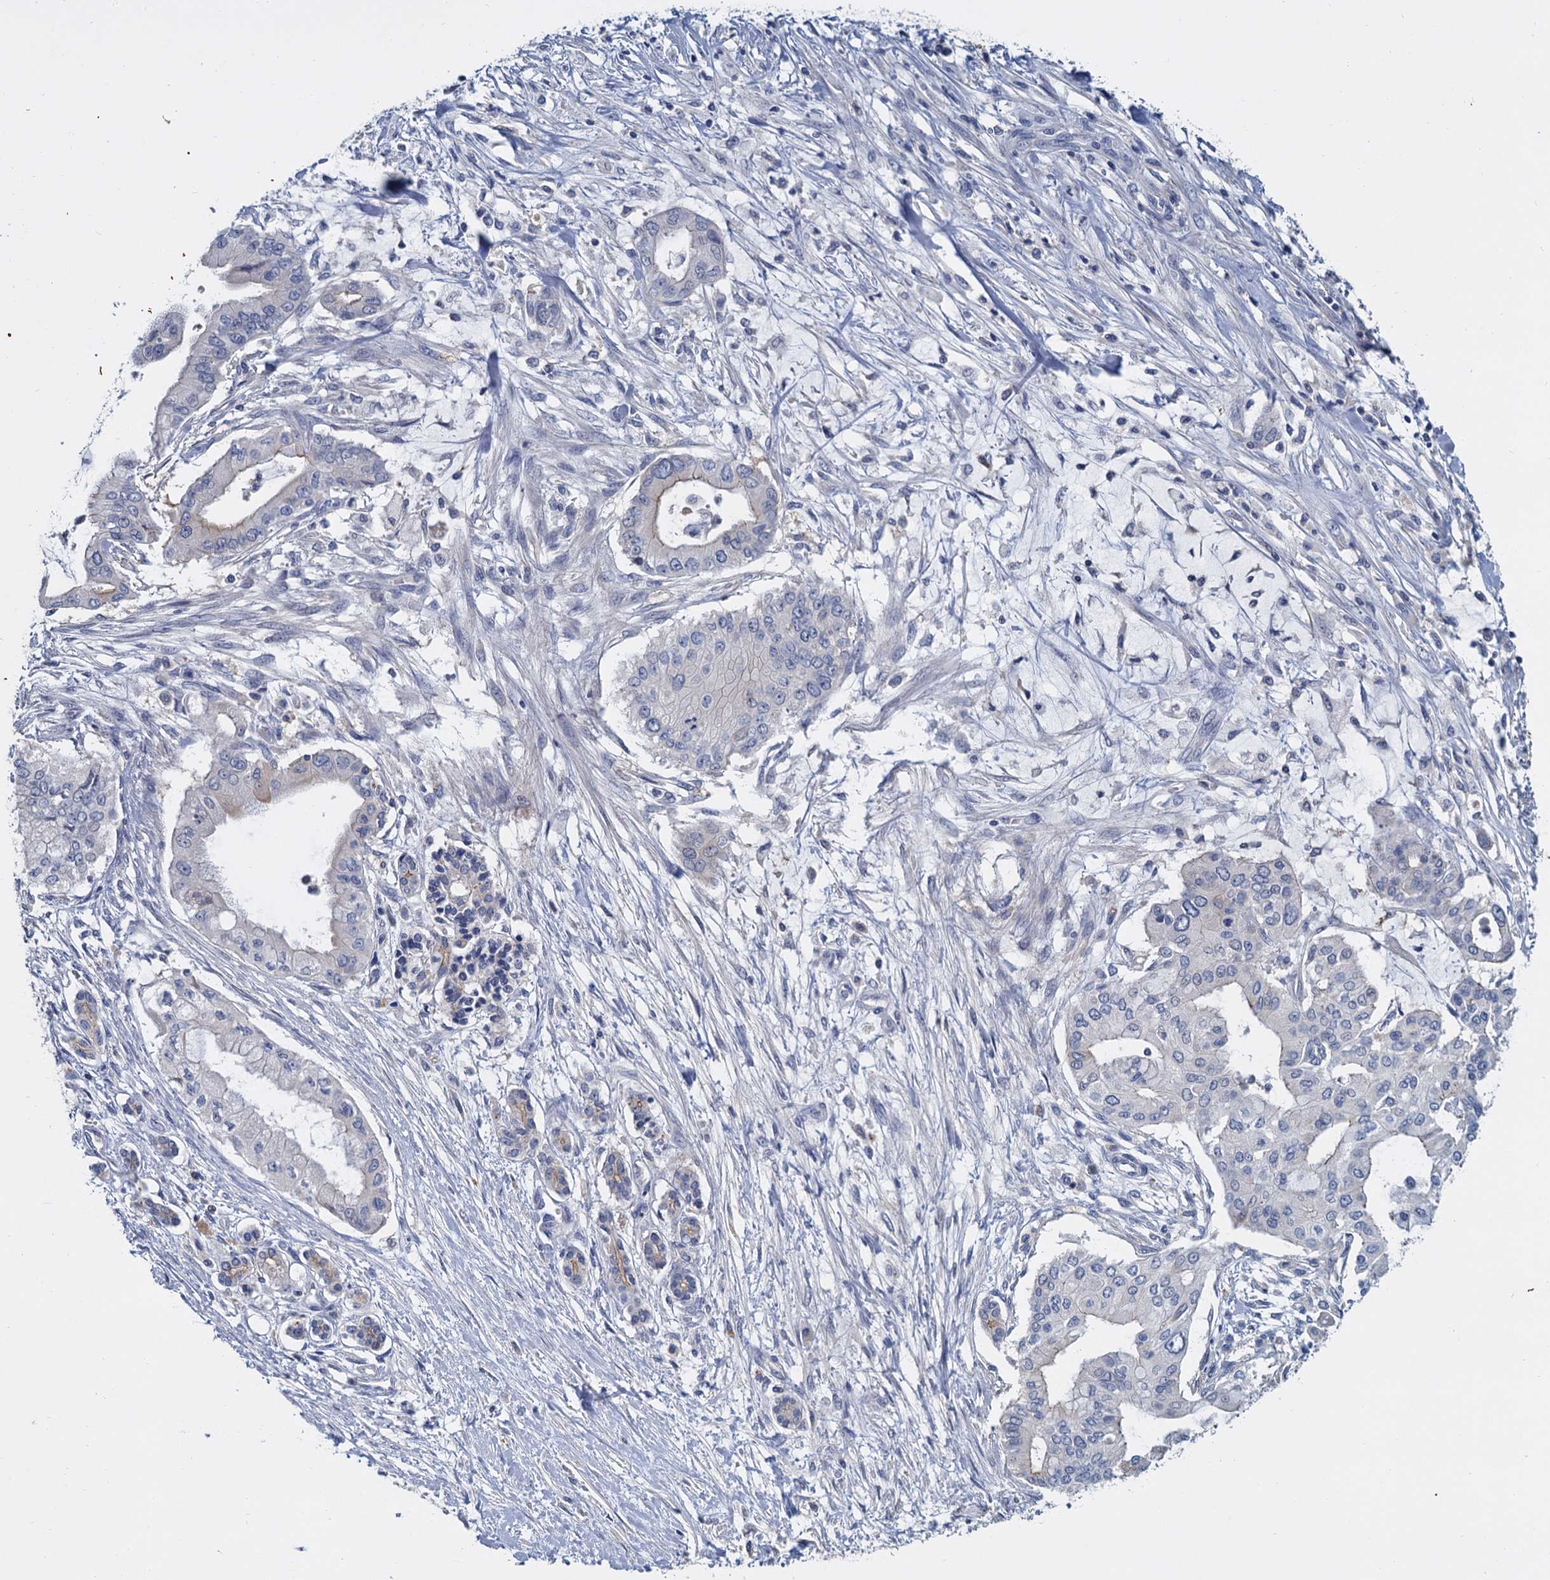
{"staining": {"intensity": "negative", "quantity": "none", "location": "none"}, "tissue": "pancreatic cancer", "cell_type": "Tumor cells", "image_type": "cancer", "snomed": [{"axis": "morphology", "description": "Adenocarcinoma, NOS"}, {"axis": "topography", "description": "Pancreas"}], "caption": "Human pancreatic cancer (adenocarcinoma) stained for a protein using IHC displays no expression in tumor cells.", "gene": "ACSM3", "patient": {"sex": "male", "age": 46}}